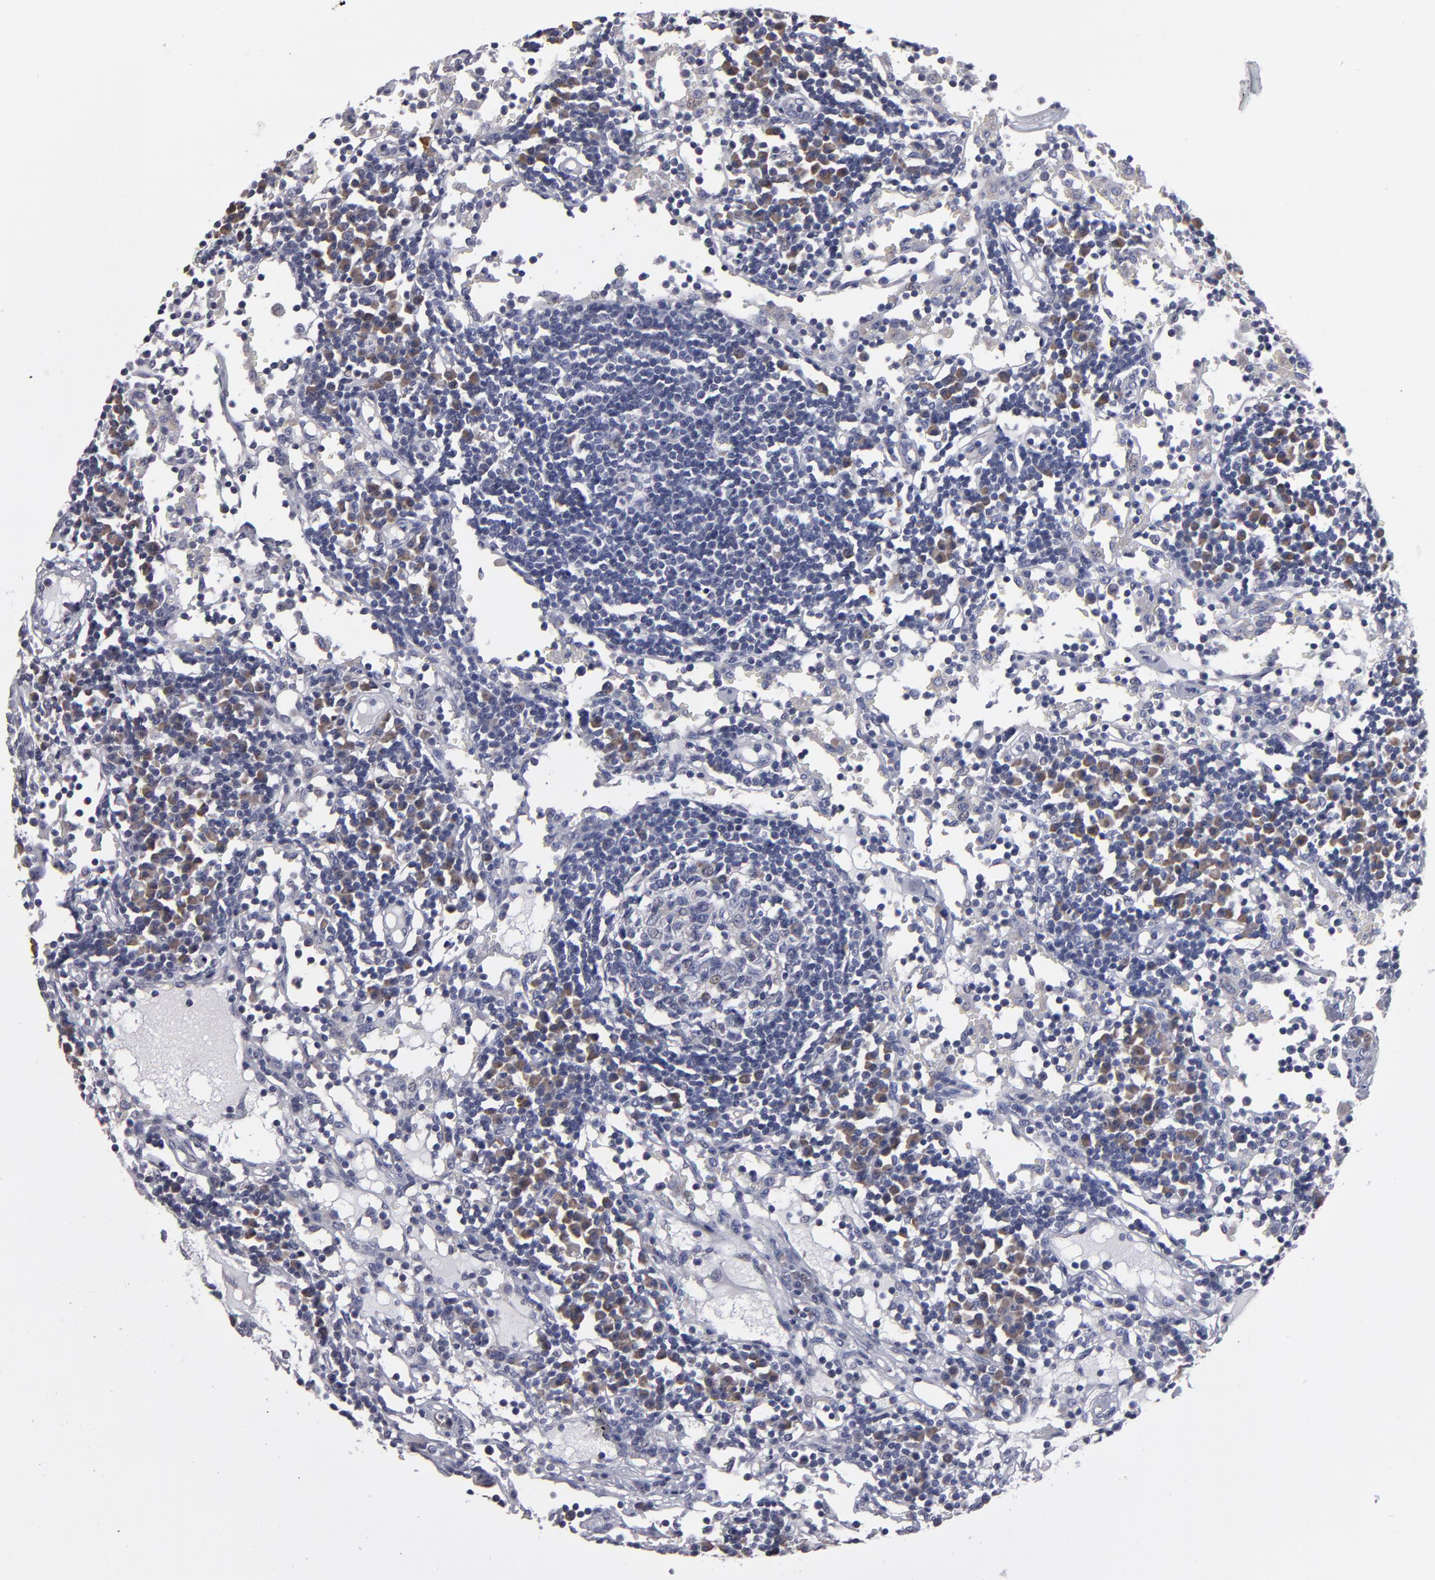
{"staining": {"intensity": "negative", "quantity": "none", "location": "none"}, "tissue": "lymph node", "cell_type": "Germinal center cells", "image_type": "normal", "snomed": [{"axis": "morphology", "description": "Normal tissue, NOS"}, {"axis": "topography", "description": "Lymph node"}], "caption": "This is an IHC histopathology image of unremarkable lymph node. There is no expression in germinal center cells.", "gene": "CCDC80", "patient": {"sex": "female", "age": 55}}